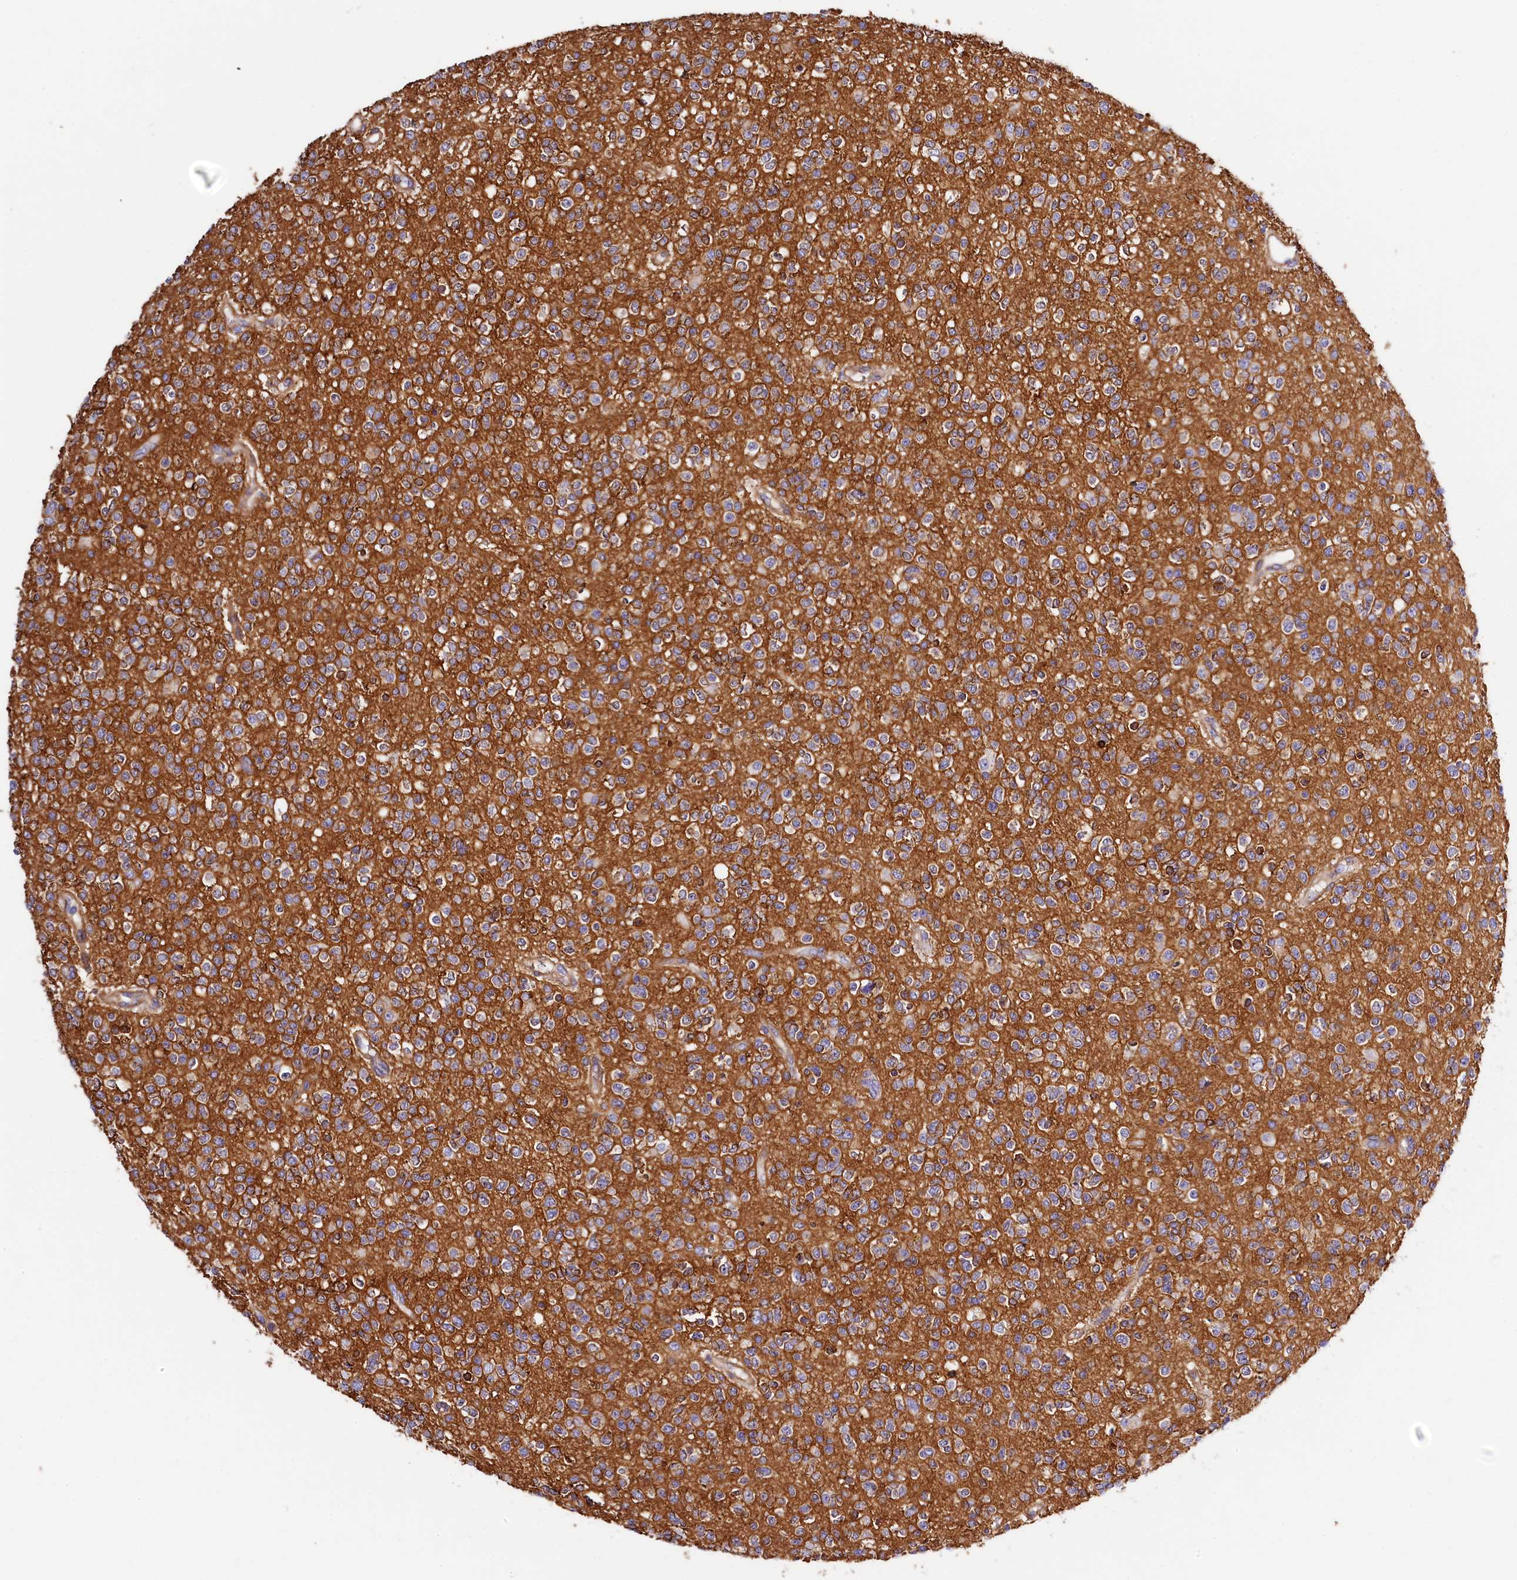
{"staining": {"intensity": "weak", "quantity": "<25%", "location": "cytoplasmic/membranous"}, "tissue": "glioma", "cell_type": "Tumor cells", "image_type": "cancer", "snomed": [{"axis": "morphology", "description": "Glioma, malignant, High grade"}, {"axis": "topography", "description": "Brain"}], "caption": "Glioma stained for a protein using IHC demonstrates no positivity tumor cells.", "gene": "ATP2B4", "patient": {"sex": "male", "age": 34}}